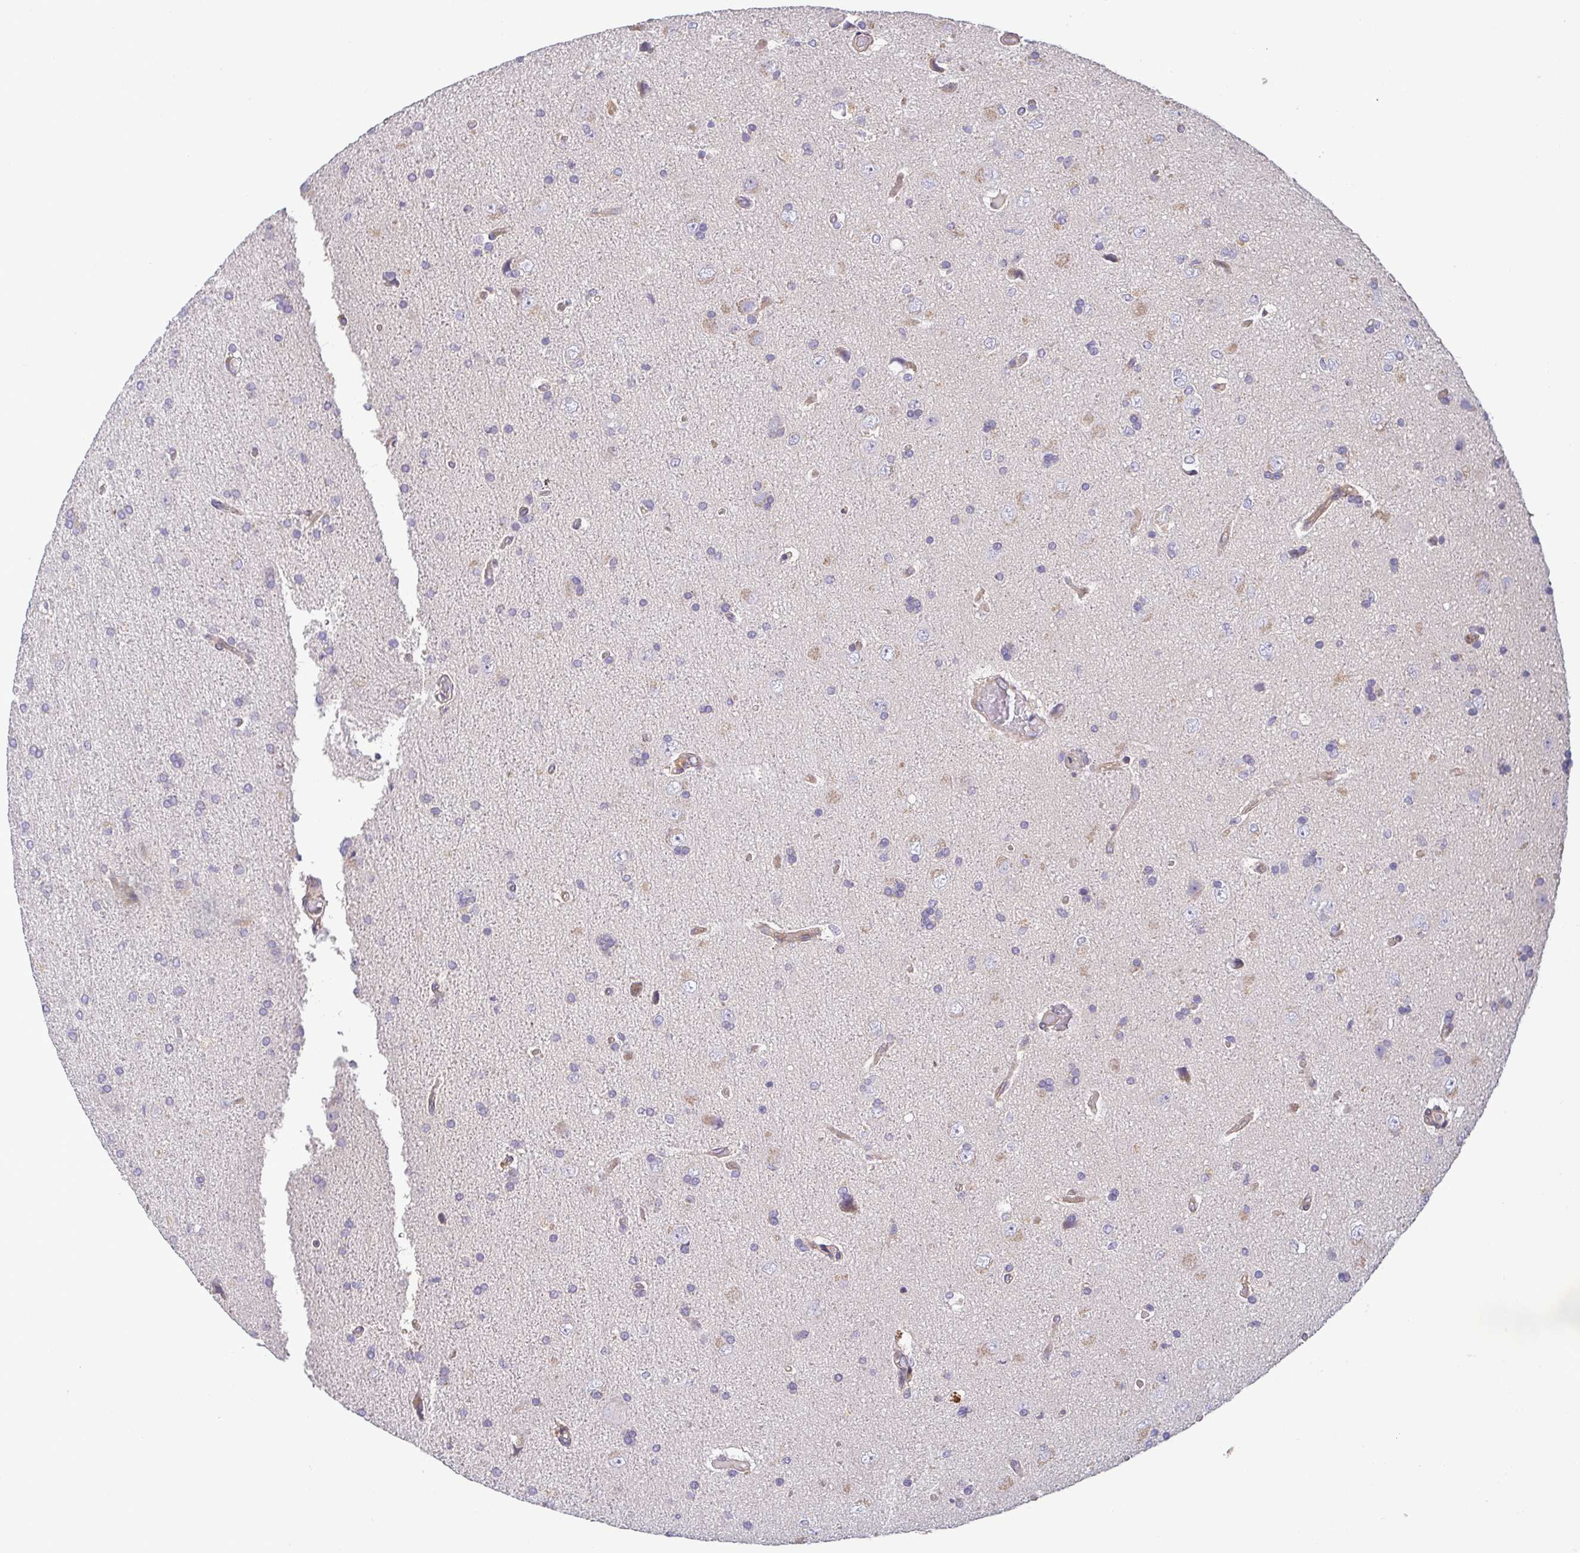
{"staining": {"intensity": "negative", "quantity": "none", "location": "none"}, "tissue": "glioma", "cell_type": "Tumor cells", "image_type": "cancer", "snomed": [{"axis": "morphology", "description": "Glioma, malignant, High grade"}, {"axis": "topography", "description": "Cerebral cortex"}], "caption": "IHC micrograph of neoplastic tissue: human high-grade glioma (malignant) stained with DAB (3,3'-diaminobenzidine) exhibits no significant protein staining in tumor cells.", "gene": "LMF2", "patient": {"sex": "male", "age": 70}}